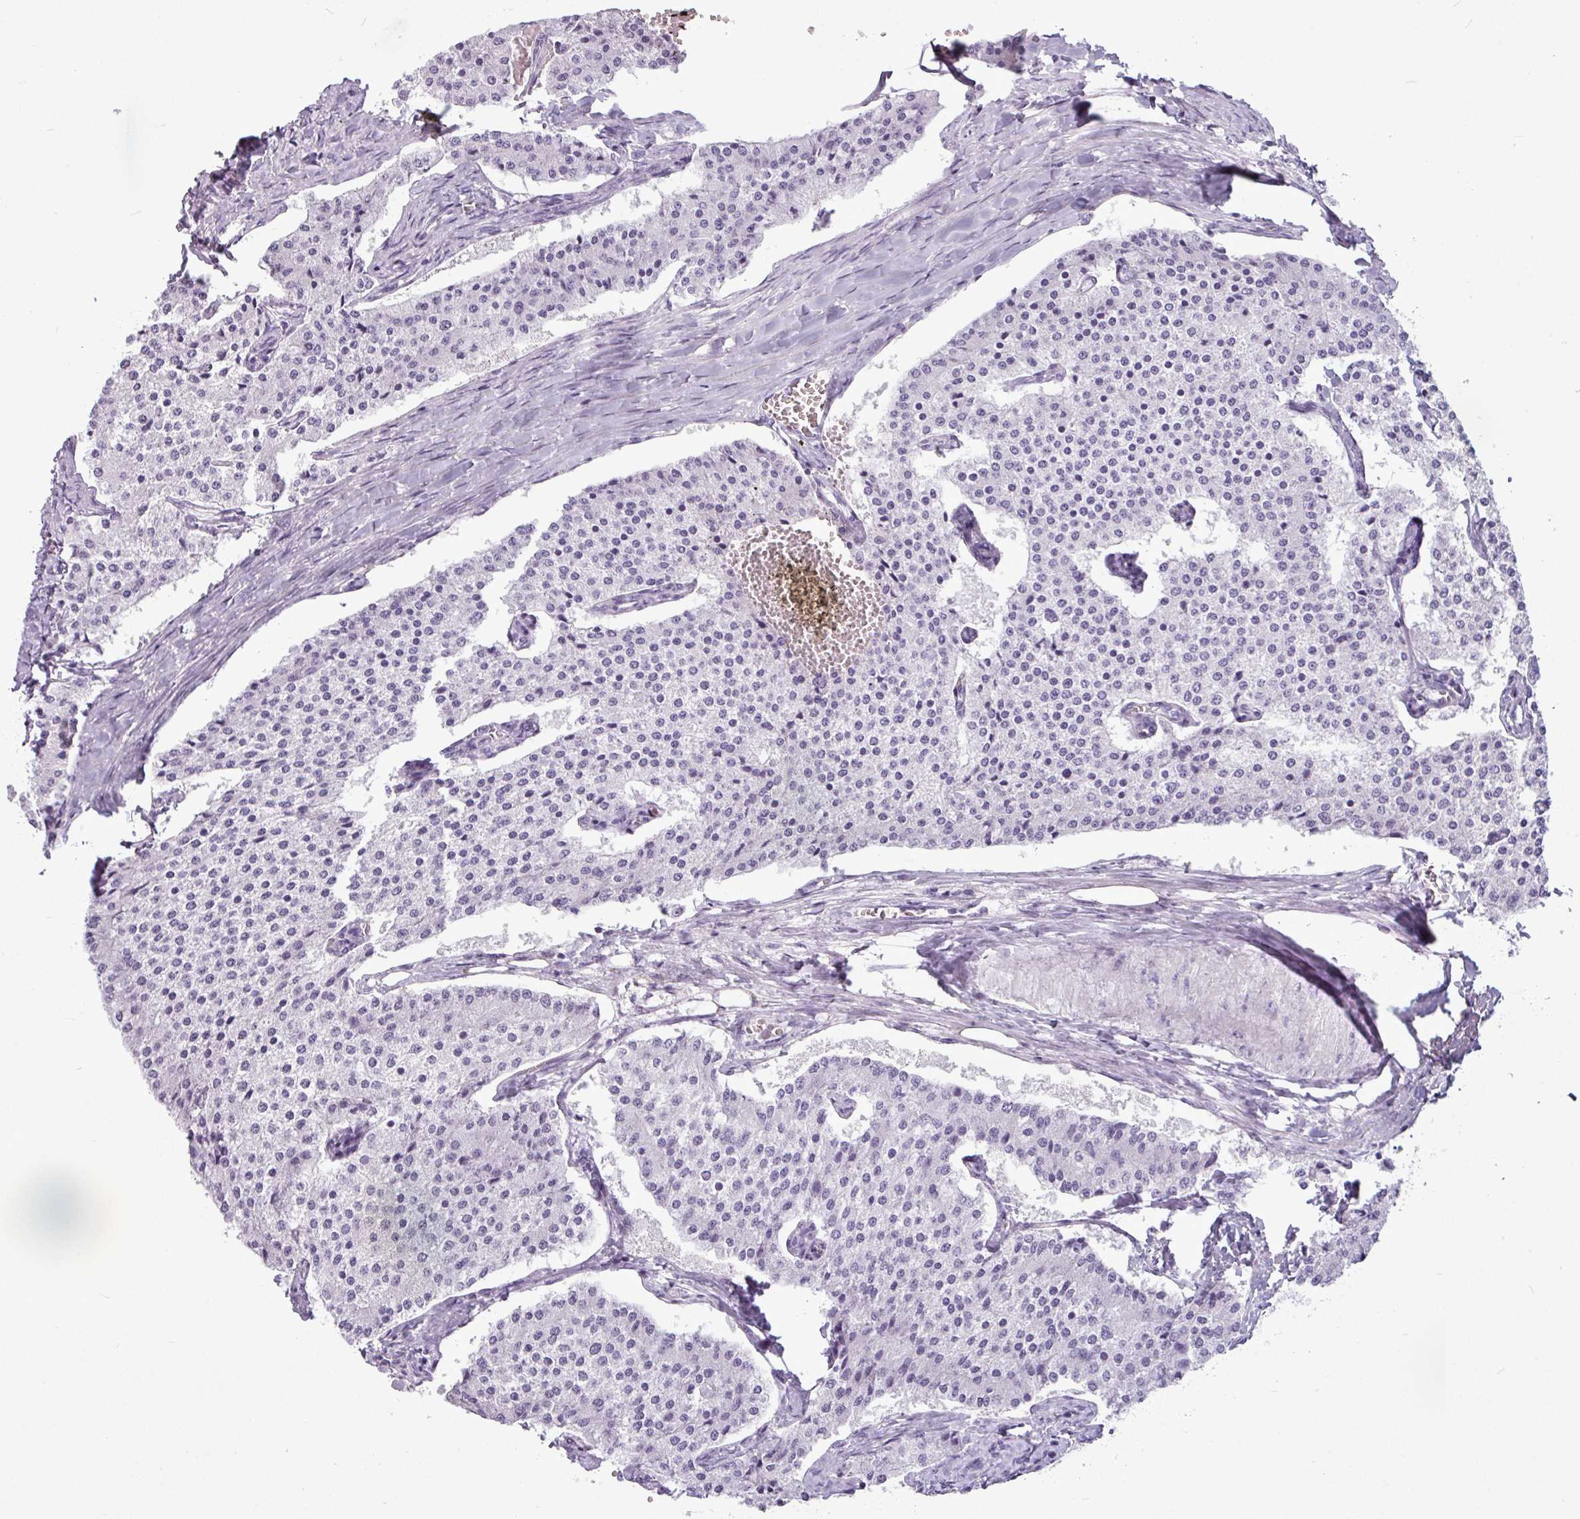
{"staining": {"intensity": "negative", "quantity": "none", "location": "none"}, "tissue": "carcinoid", "cell_type": "Tumor cells", "image_type": "cancer", "snomed": [{"axis": "morphology", "description": "Carcinoid, malignant, NOS"}, {"axis": "topography", "description": "Colon"}], "caption": "High magnification brightfield microscopy of carcinoid stained with DAB (brown) and counterstained with hematoxylin (blue): tumor cells show no significant positivity.", "gene": "AMY1B", "patient": {"sex": "female", "age": 52}}